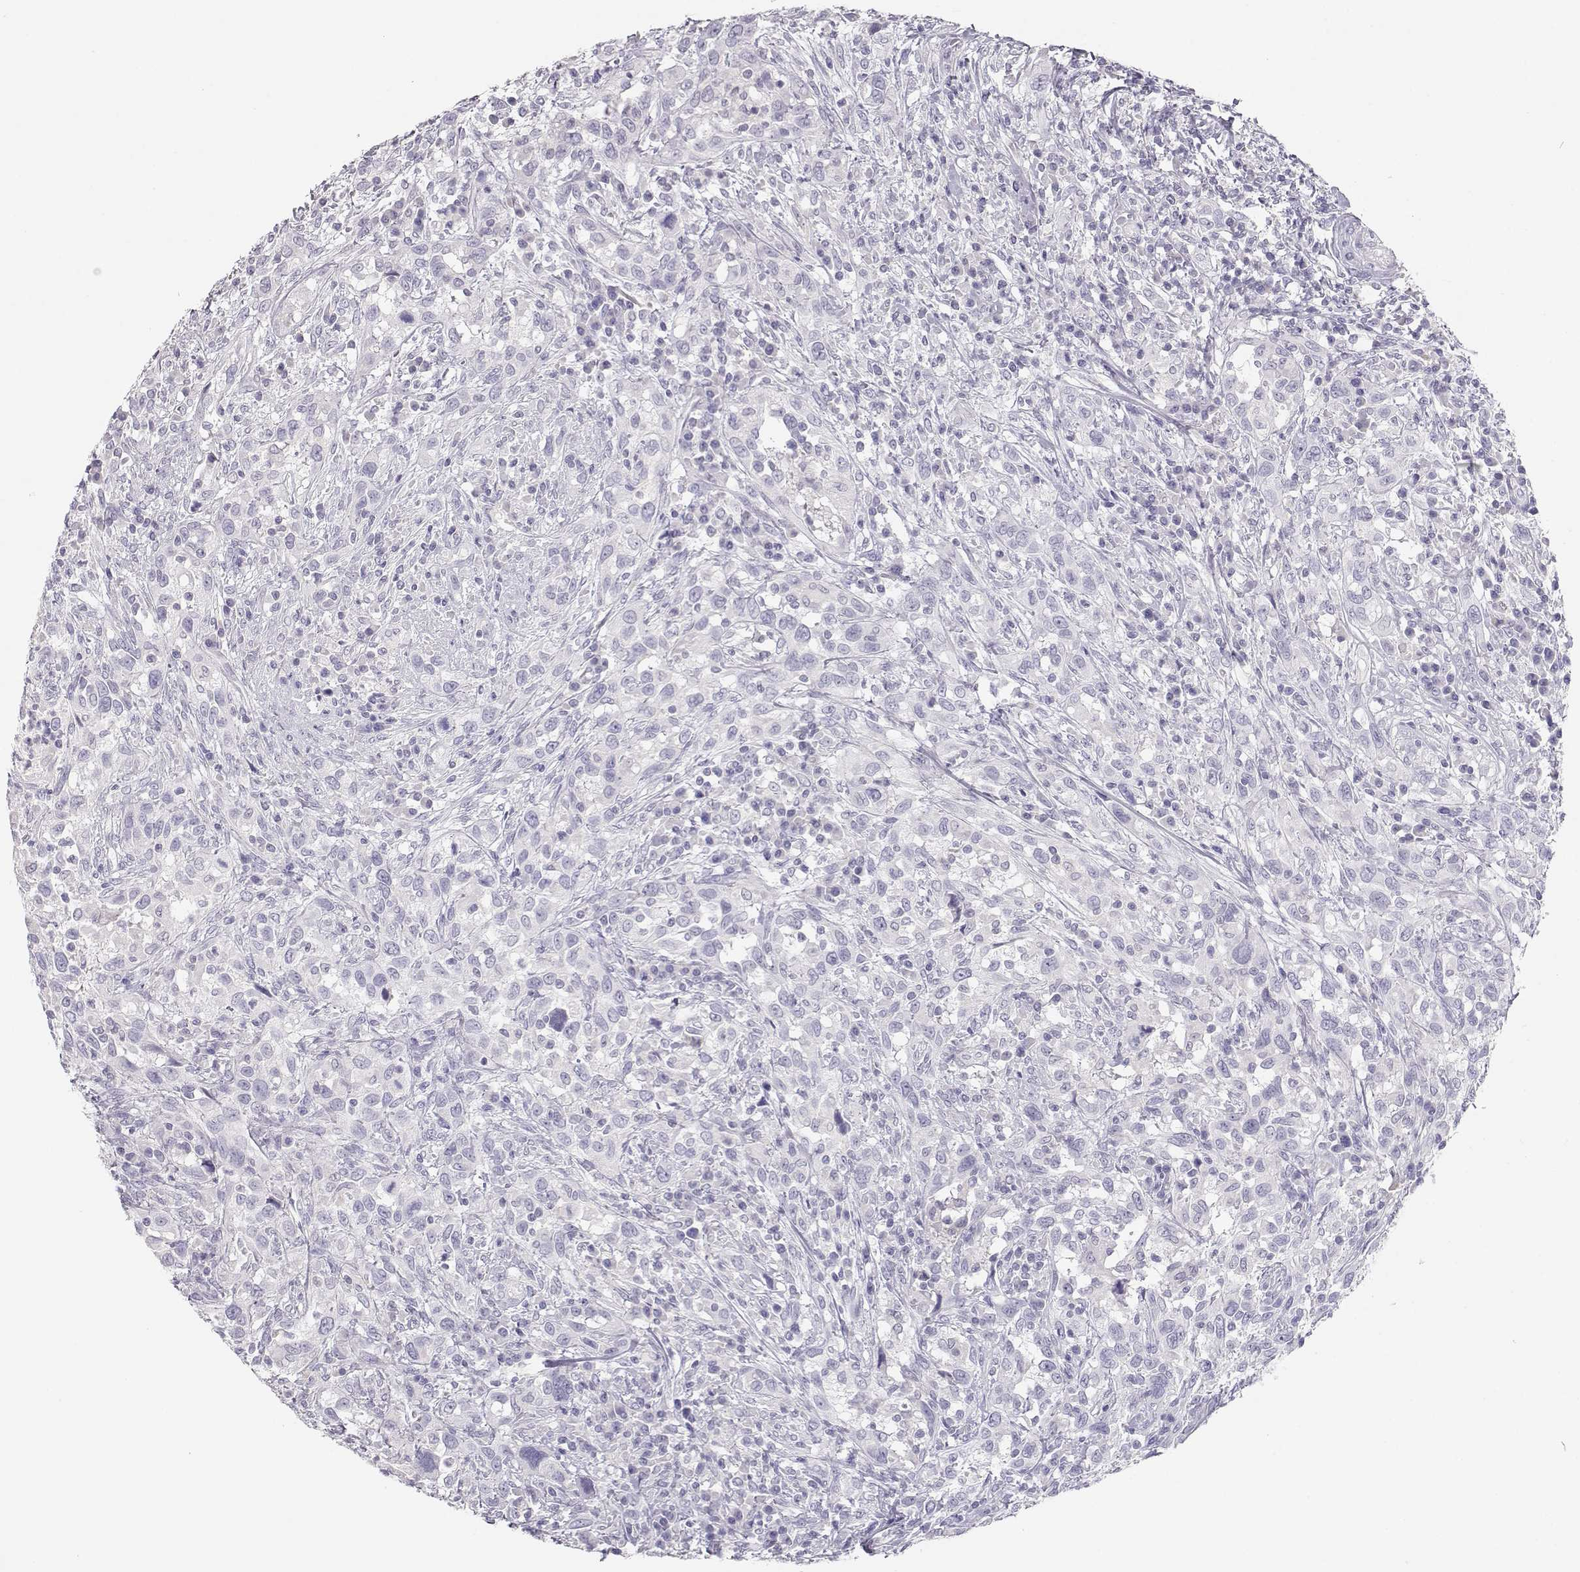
{"staining": {"intensity": "negative", "quantity": "none", "location": "none"}, "tissue": "urothelial cancer", "cell_type": "Tumor cells", "image_type": "cancer", "snomed": [{"axis": "morphology", "description": "Urothelial carcinoma, NOS"}, {"axis": "morphology", "description": "Urothelial carcinoma, High grade"}, {"axis": "topography", "description": "Urinary bladder"}], "caption": "DAB (3,3'-diaminobenzidine) immunohistochemical staining of human transitional cell carcinoma shows no significant staining in tumor cells.", "gene": "LEPR", "patient": {"sex": "female", "age": 64}}